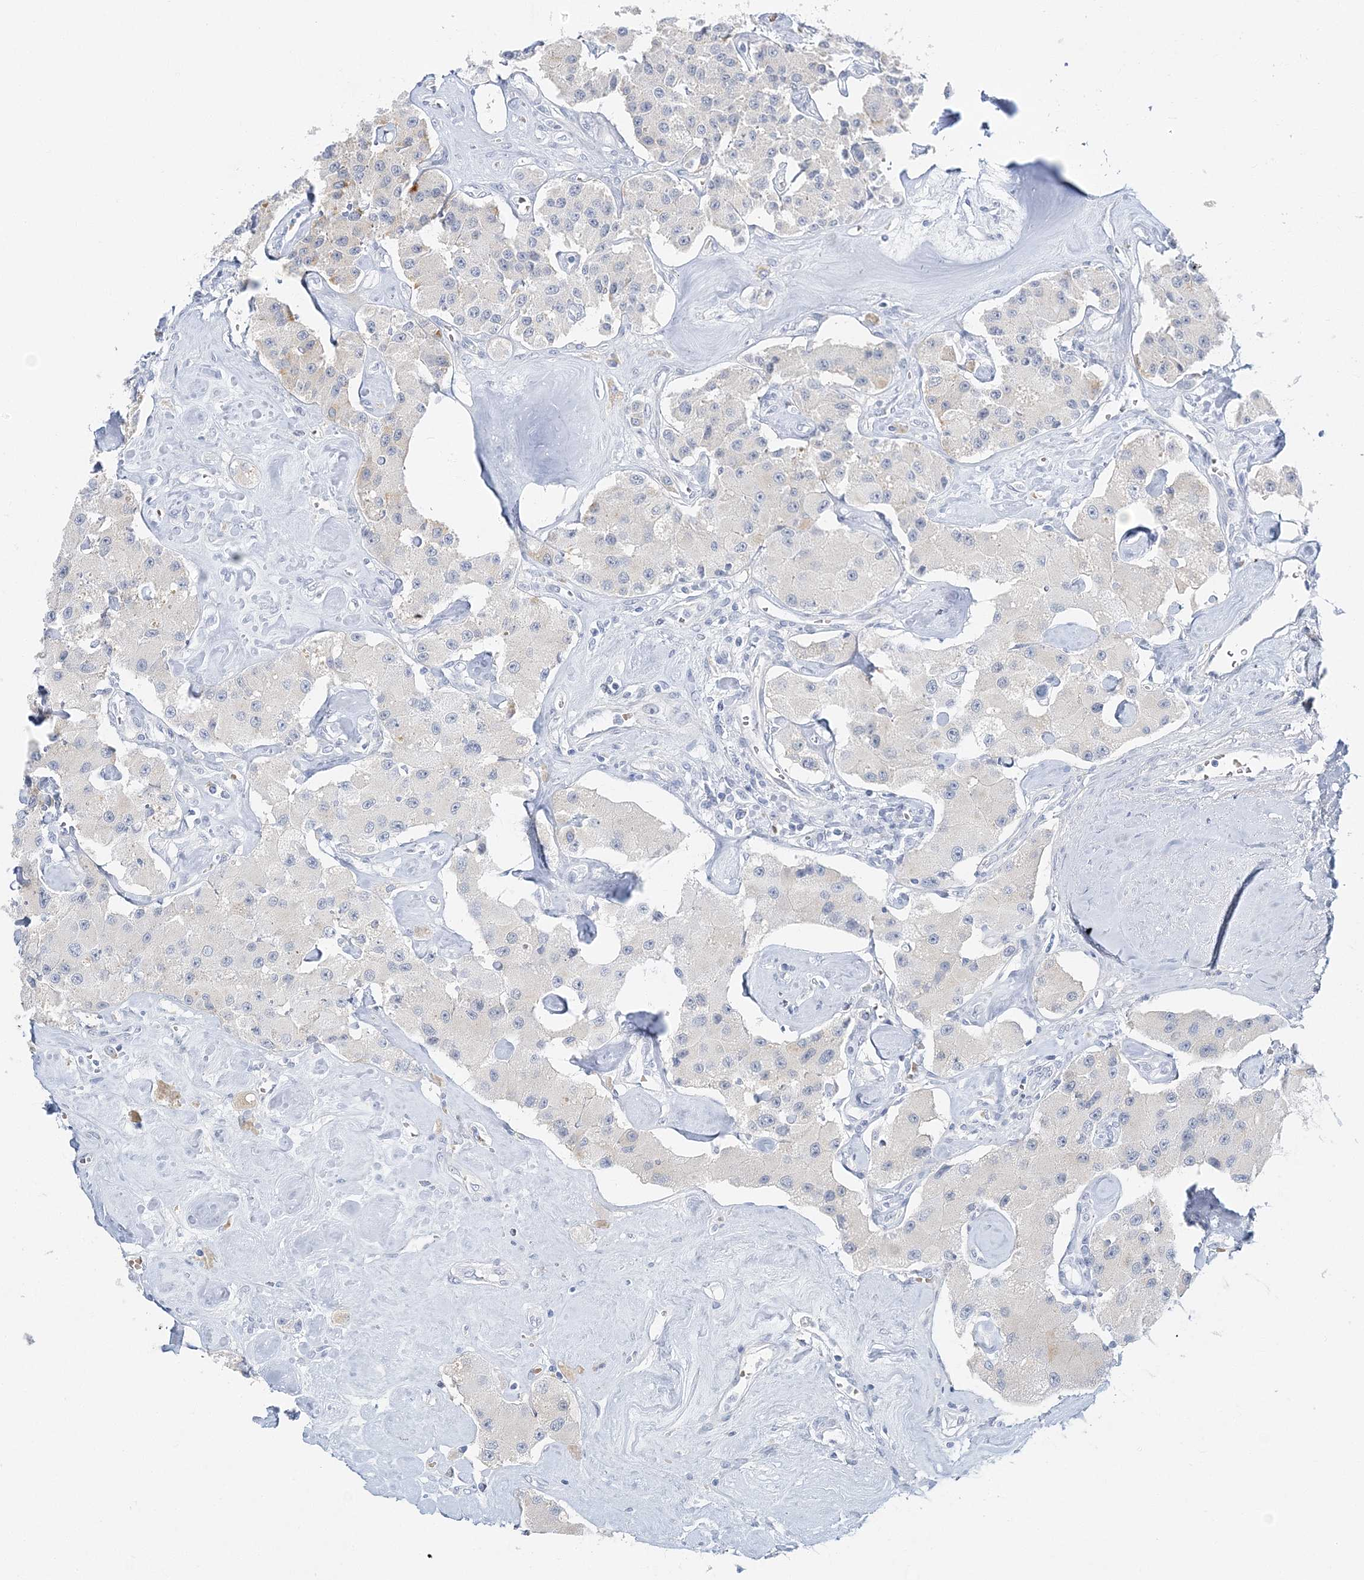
{"staining": {"intensity": "negative", "quantity": "none", "location": "none"}, "tissue": "carcinoid", "cell_type": "Tumor cells", "image_type": "cancer", "snomed": [{"axis": "morphology", "description": "Carcinoid, malignant, NOS"}, {"axis": "topography", "description": "Pancreas"}], "caption": "There is no significant positivity in tumor cells of carcinoid (malignant). (Immunohistochemistry, brightfield microscopy, high magnification).", "gene": "VILL", "patient": {"sex": "male", "age": 41}}